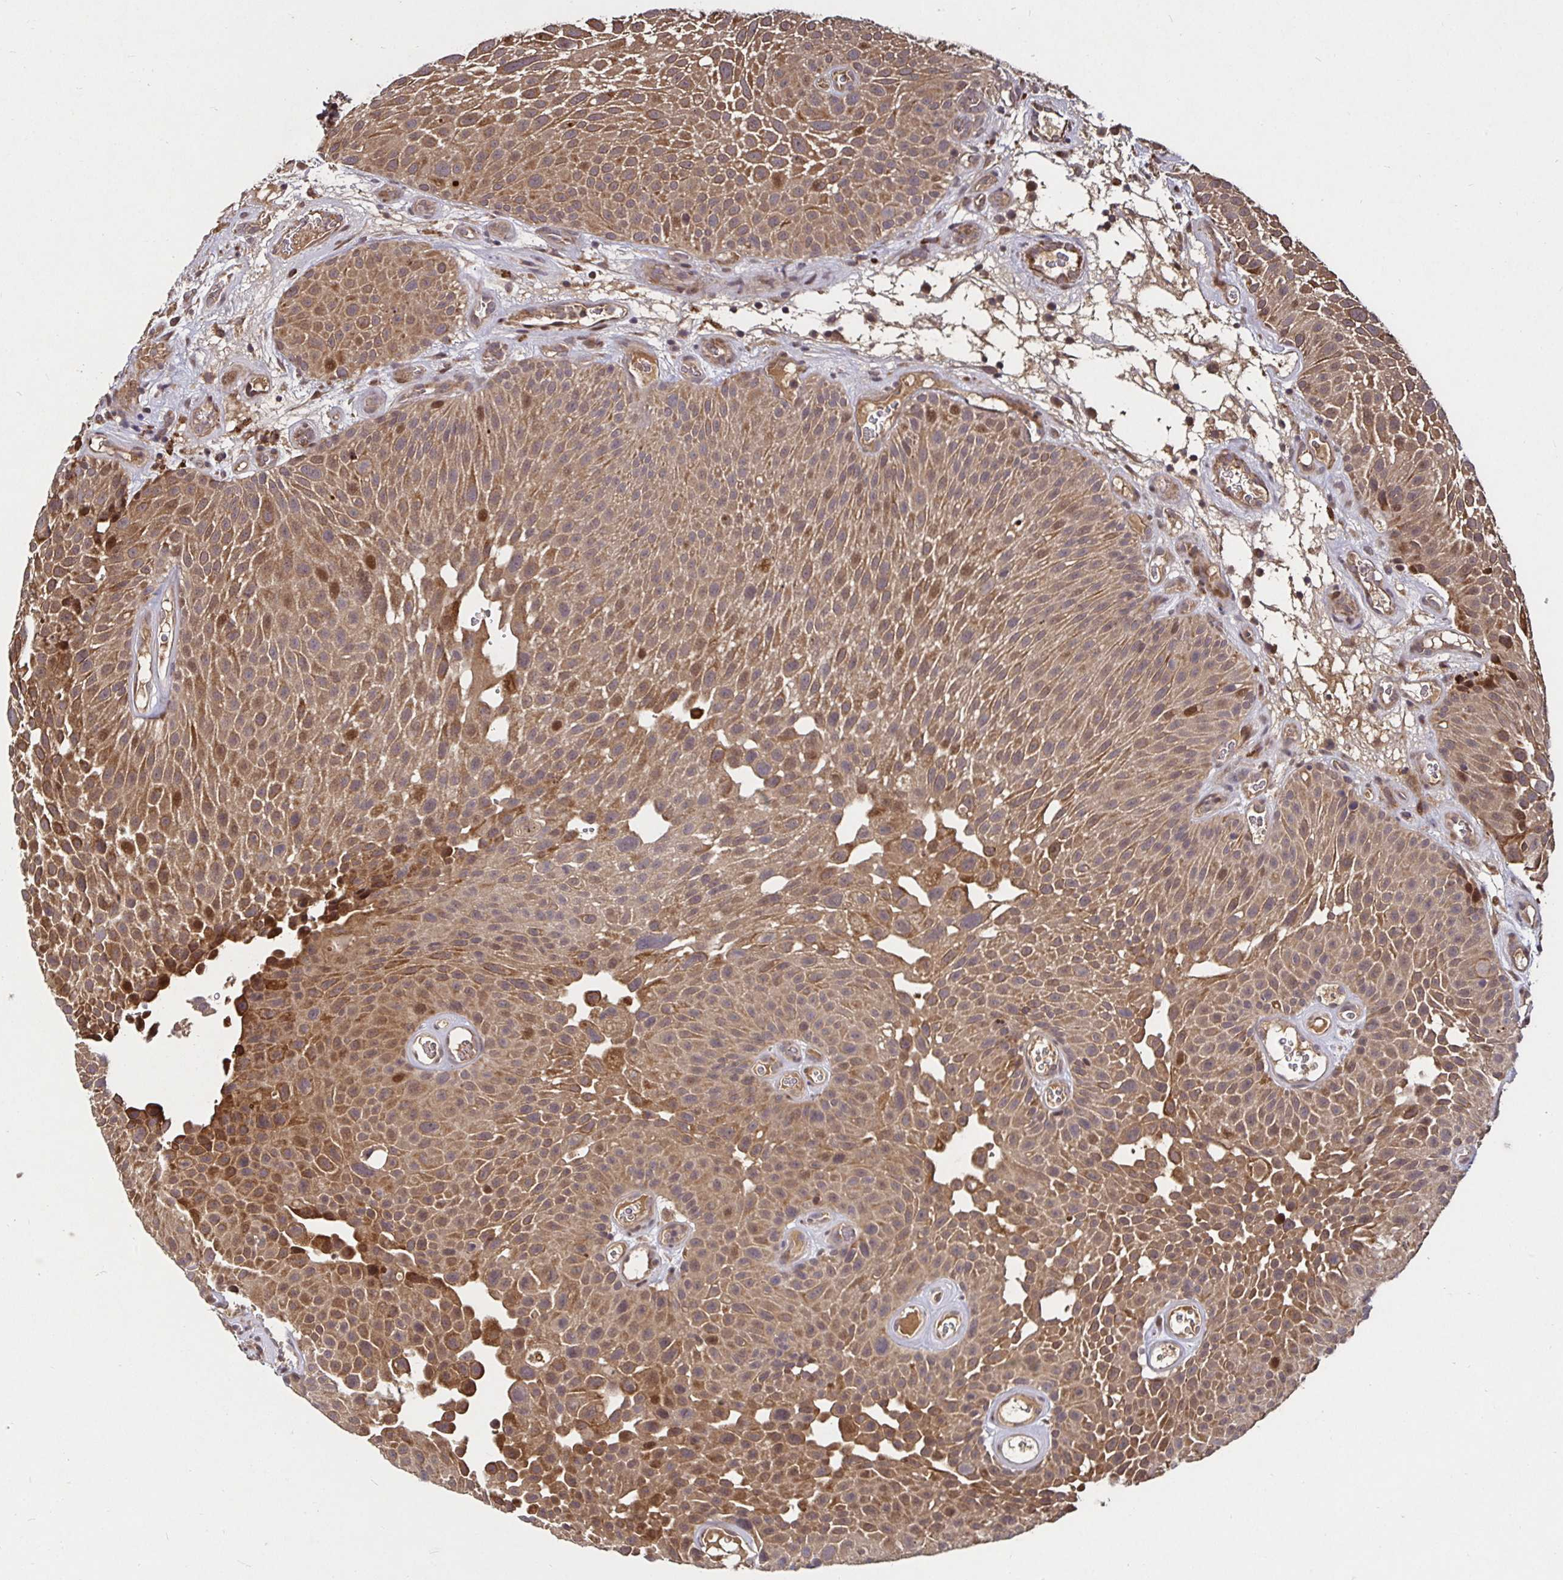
{"staining": {"intensity": "moderate", "quantity": ">75%", "location": "cytoplasmic/membranous"}, "tissue": "urothelial cancer", "cell_type": "Tumor cells", "image_type": "cancer", "snomed": [{"axis": "morphology", "description": "Urothelial carcinoma, Low grade"}, {"axis": "topography", "description": "Urinary bladder"}], "caption": "Brown immunohistochemical staining in human low-grade urothelial carcinoma demonstrates moderate cytoplasmic/membranous expression in about >75% of tumor cells. The staining was performed using DAB to visualize the protein expression in brown, while the nuclei were stained in blue with hematoxylin (Magnification: 20x).", "gene": "SMYD3", "patient": {"sex": "male", "age": 72}}